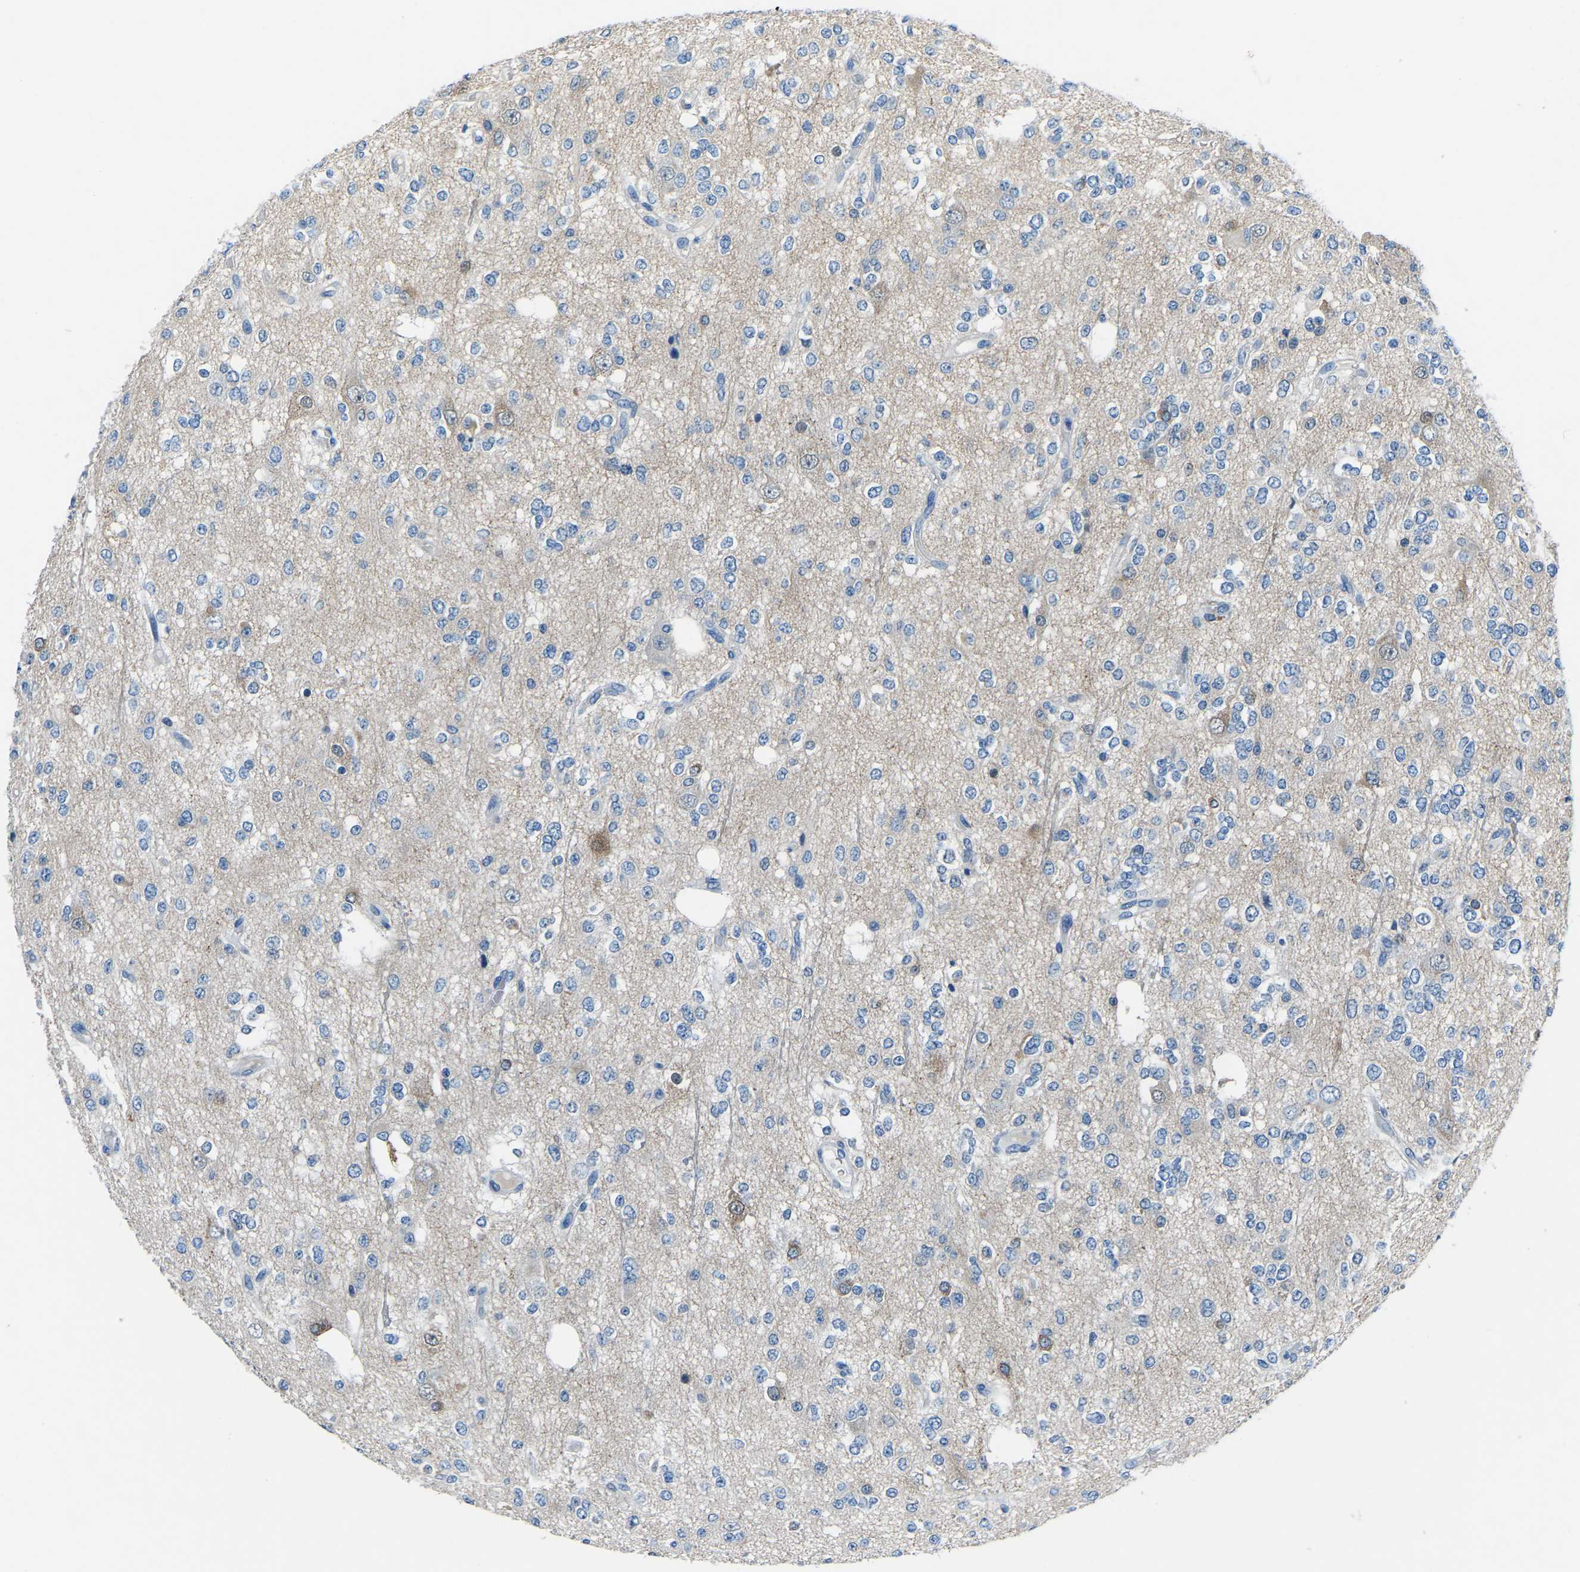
{"staining": {"intensity": "moderate", "quantity": "<25%", "location": "cytoplasmic/membranous"}, "tissue": "glioma", "cell_type": "Tumor cells", "image_type": "cancer", "snomed": [{"axis": "morphology", "description": "Glioma, malignant, Low grade"}, {"axis": "topography", "description": "Brain"}], "caption": "Approximately <25% of tumor cells in malignant glioma (low-grade) display moderate cytoplasmic/membranous protein staining as visualized by brown immunohistochemical staining.", "gene": "XIRP1", "patient": {"sex": "male", "age": 38}}